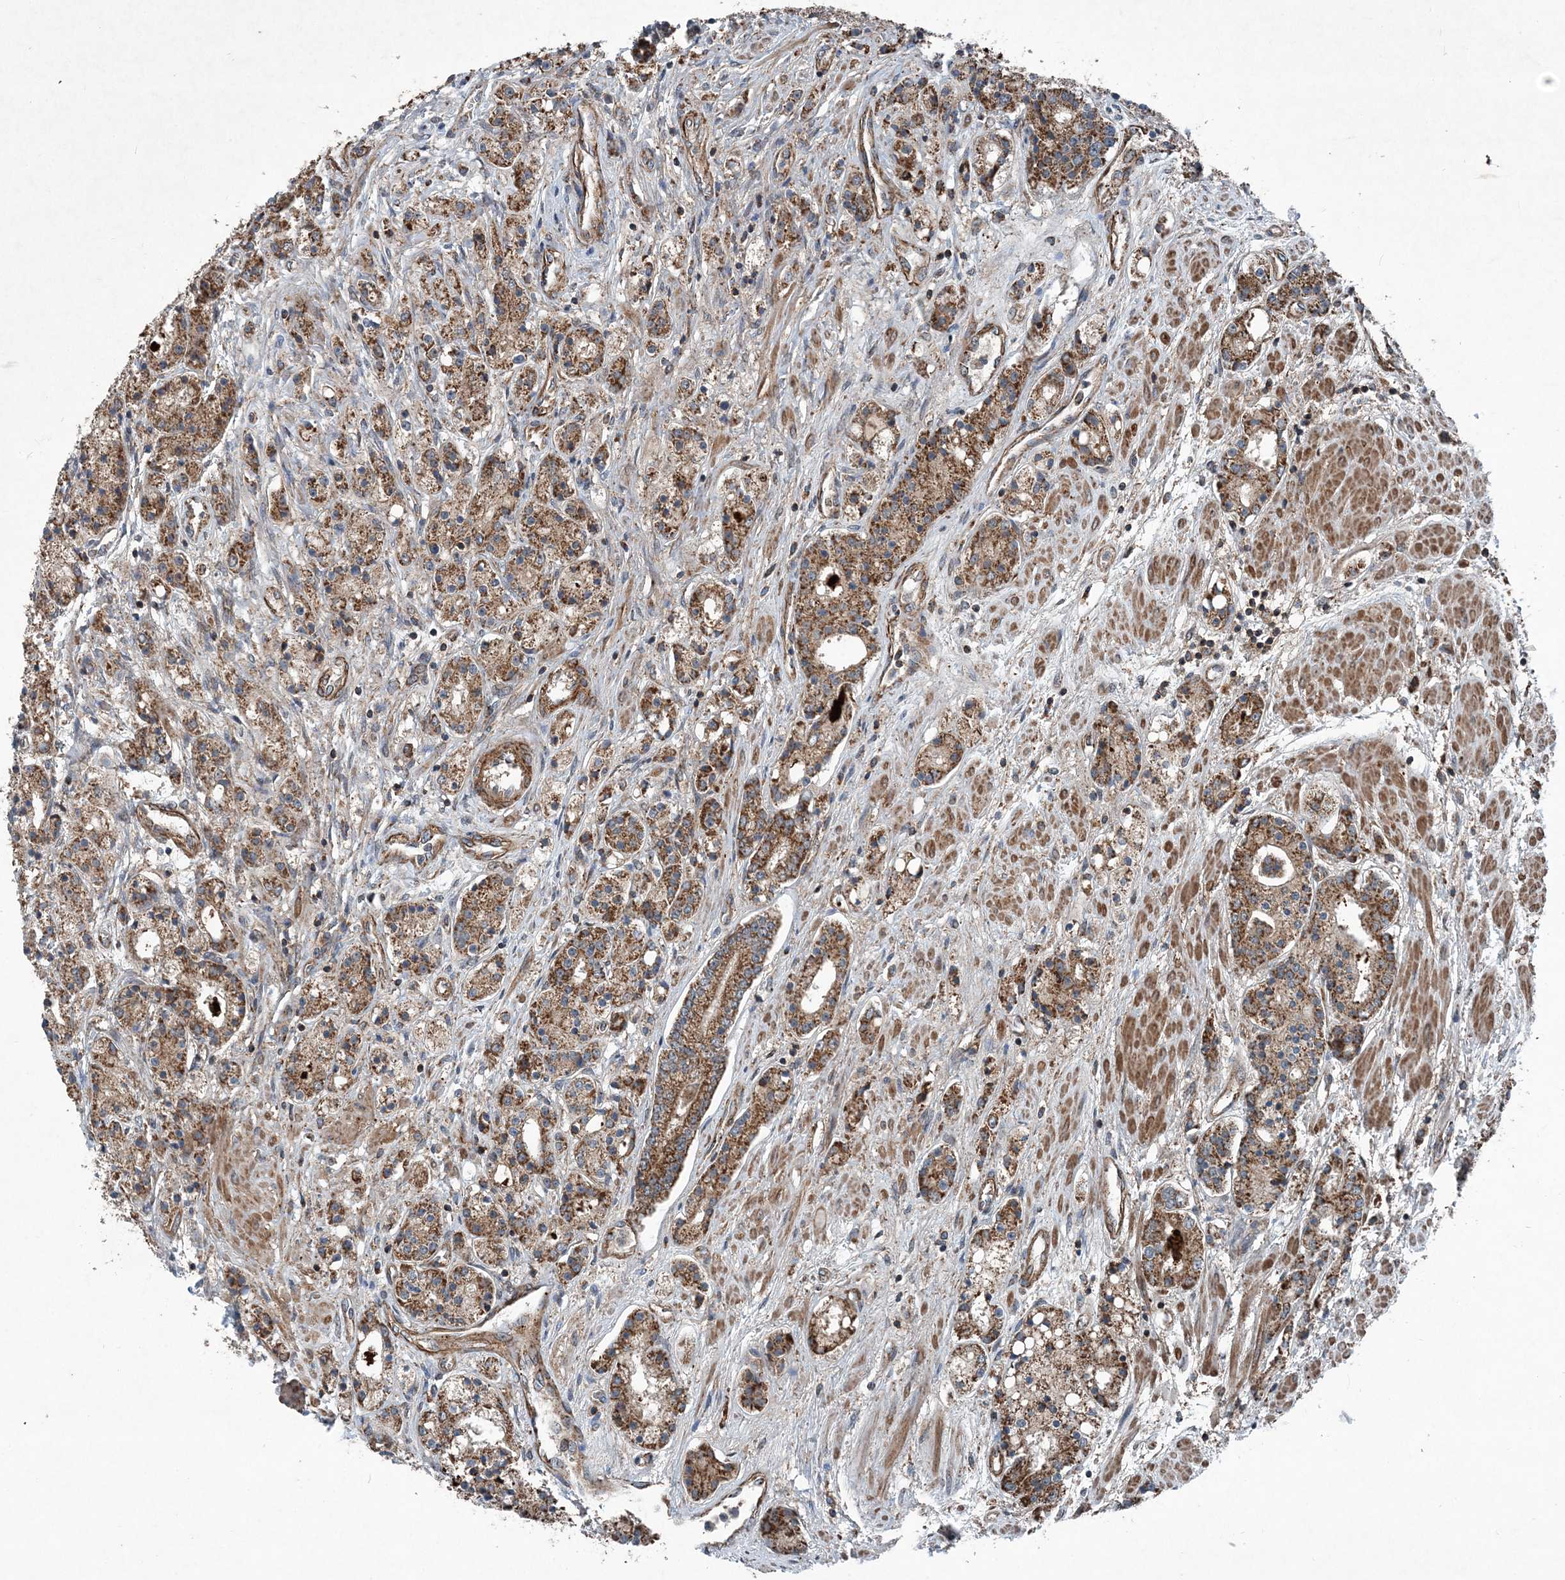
{"staining": {"intensity": "moderate", "quantity": ">75%", "location": "cytoplasmic/membranous"}, "tissue": "prostate cancer", "cell_type": "Tumor cells", "image_type": "cancer", "snomed": [{"axis": "morphology", "description": "Adenocarcinoma, High grade"}, {"axis": "topography", "description": "Prostate"}], "caption": "This photomicrograph reveals adenocarcinoma (high-grade) (prostate) stained with IHC to label a protein in brown. The cytoplasmic/membranous of tumor cells show moderate positivity for the protein. Nuclei are counter-stained blue.", "gene": "NDUFA2", "patient": {"sex": "male", "age": 60}}